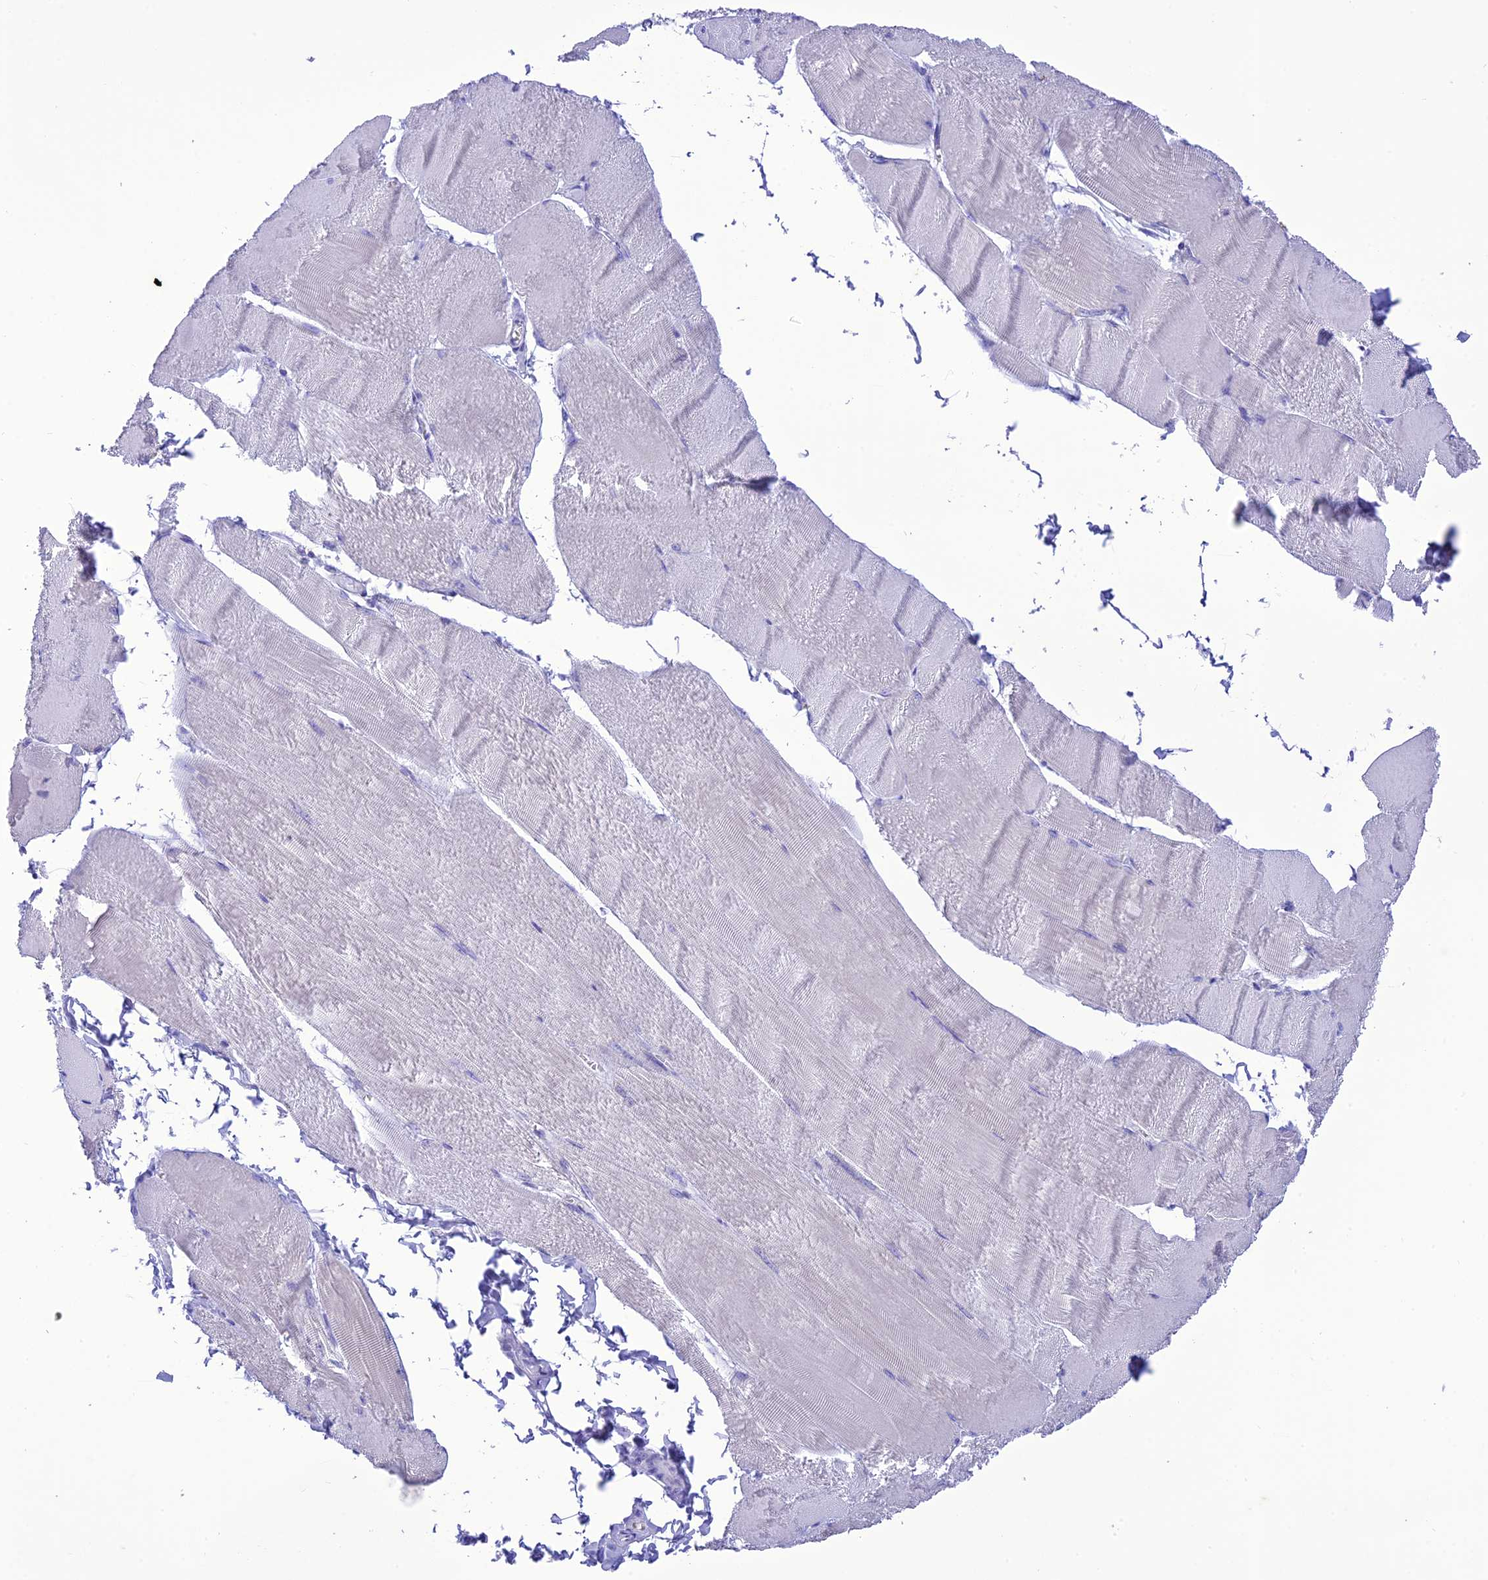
{"staining": {"intensity": "negative", "quantity": "none", "location": "none"}, "tissue": "skeletal muscle", "cell_type": "Myocytes", "image_type": "normal", "snomed": [{"axis": "morphology", "description": "Normal tissue, NOS"}, {"axis": "morphology", "description": "Basal cell carcinoma"}, {"axis": "topography", "description": "Skeletal muscle"}], "caption": "IHC histopathology image of normal skeletal muscle: skeletal muscle stained with DAB exhibits no significant protein staining in myocytes. (Immunohistochemistry (ihc), brightfield microscopy, high magnification).", "gene": "VPS52", "patient": {"sex": "female", "age": 64}}